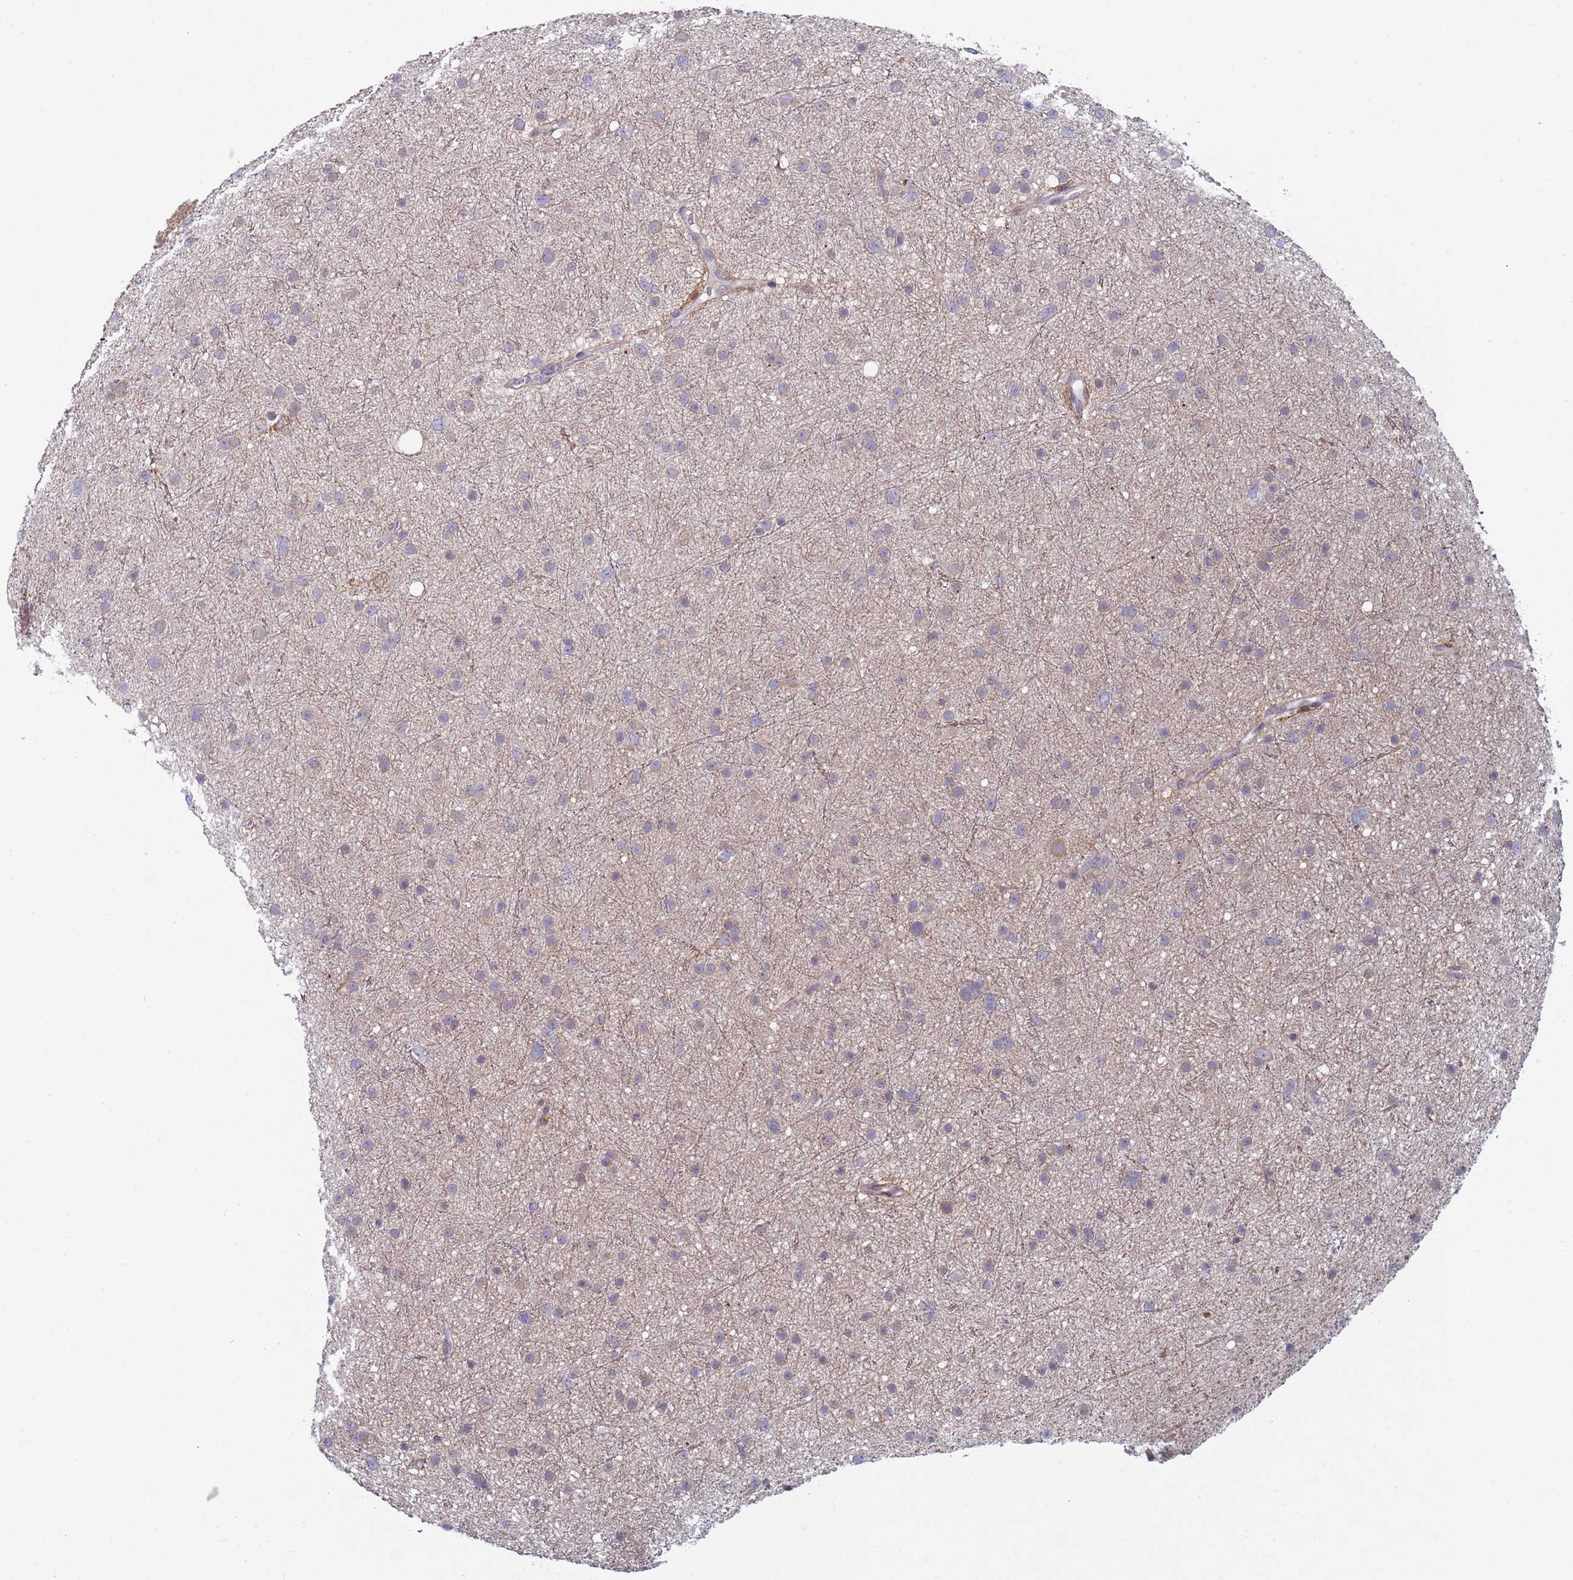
{"staining": {"intensity": "weak", "quantity": "<25%", "location": "cytoplasmic/membranous"}, "tissue": "glioma", "cell_type": "Tumor cells", "image_type": "cancer", "snomed": [{"axis": "morphology", "description": "Glioma, malignant, Low grade"}, {"axis": "topography", "description": "Cerebral cortex"}], "caption": "Glioma was stained to show a protein in brown. There is no significant staining in tumor cells.", "gene": "SNAPC4", "patient": {"sex": "female", "age": 39}}